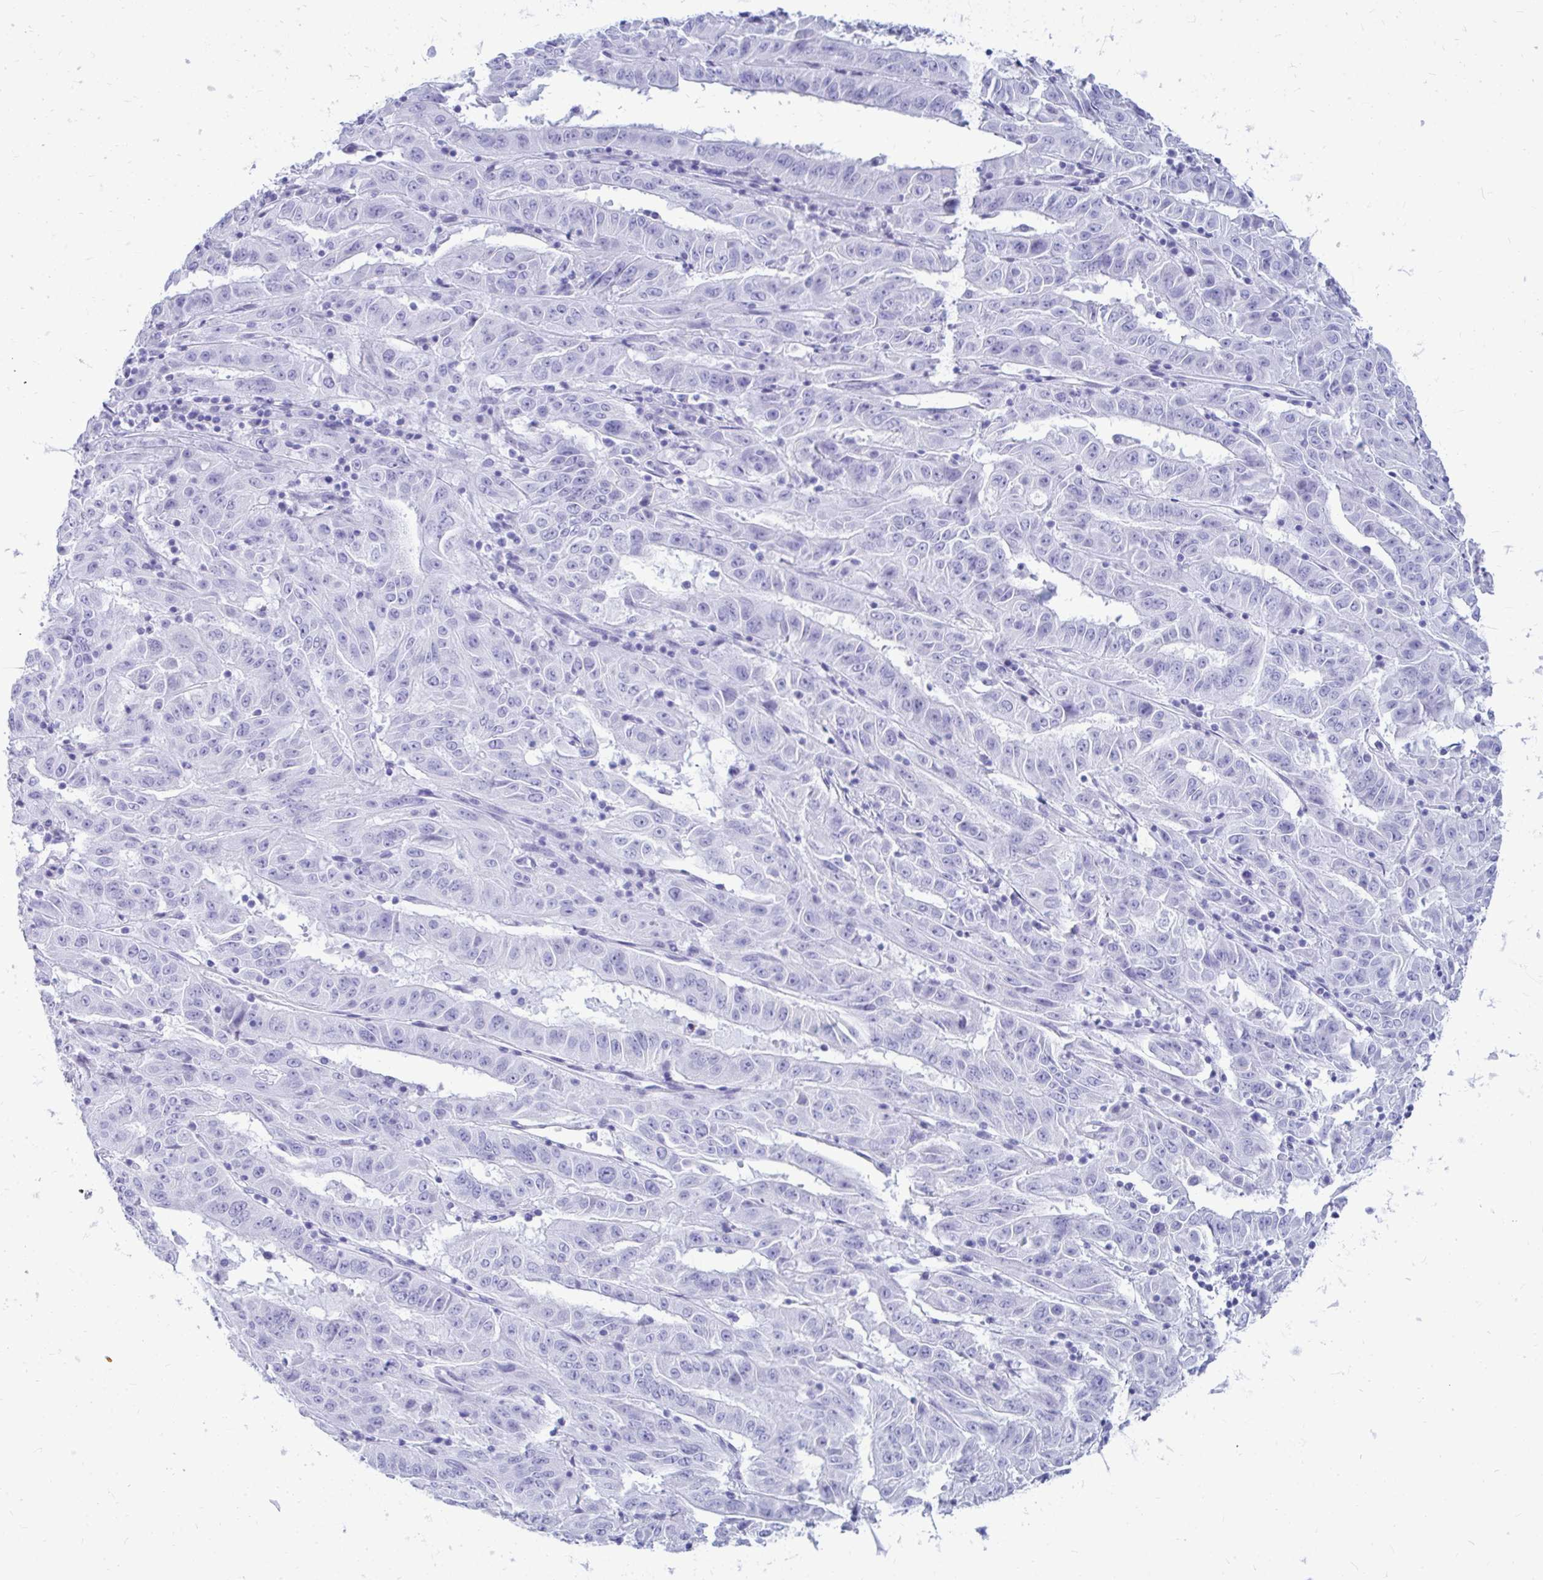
{"staining": {"intensity": "negative", "quantity": "none", "location": "none"}, "tissue": "pancreatic cancer", "cell_type": "Tumor cells", "image_type": "cancer", "snomed": [{"axis": "morphology", "description": "Adenocarcinoma, NOS"}, {"axis": "topography", "description": "Pancreas"}], "caption": "IHC photomicrograph of neoplastic tissue: pancreatic cancer (adenocarcinoma) stained with DAB displays no significant protein staining in tumor cells. (DAB (3,3'-diaminobenzidine) IHC, high magnification).", "gene": "OR10R2", "patient": {"sex": "male", "age": 63}}